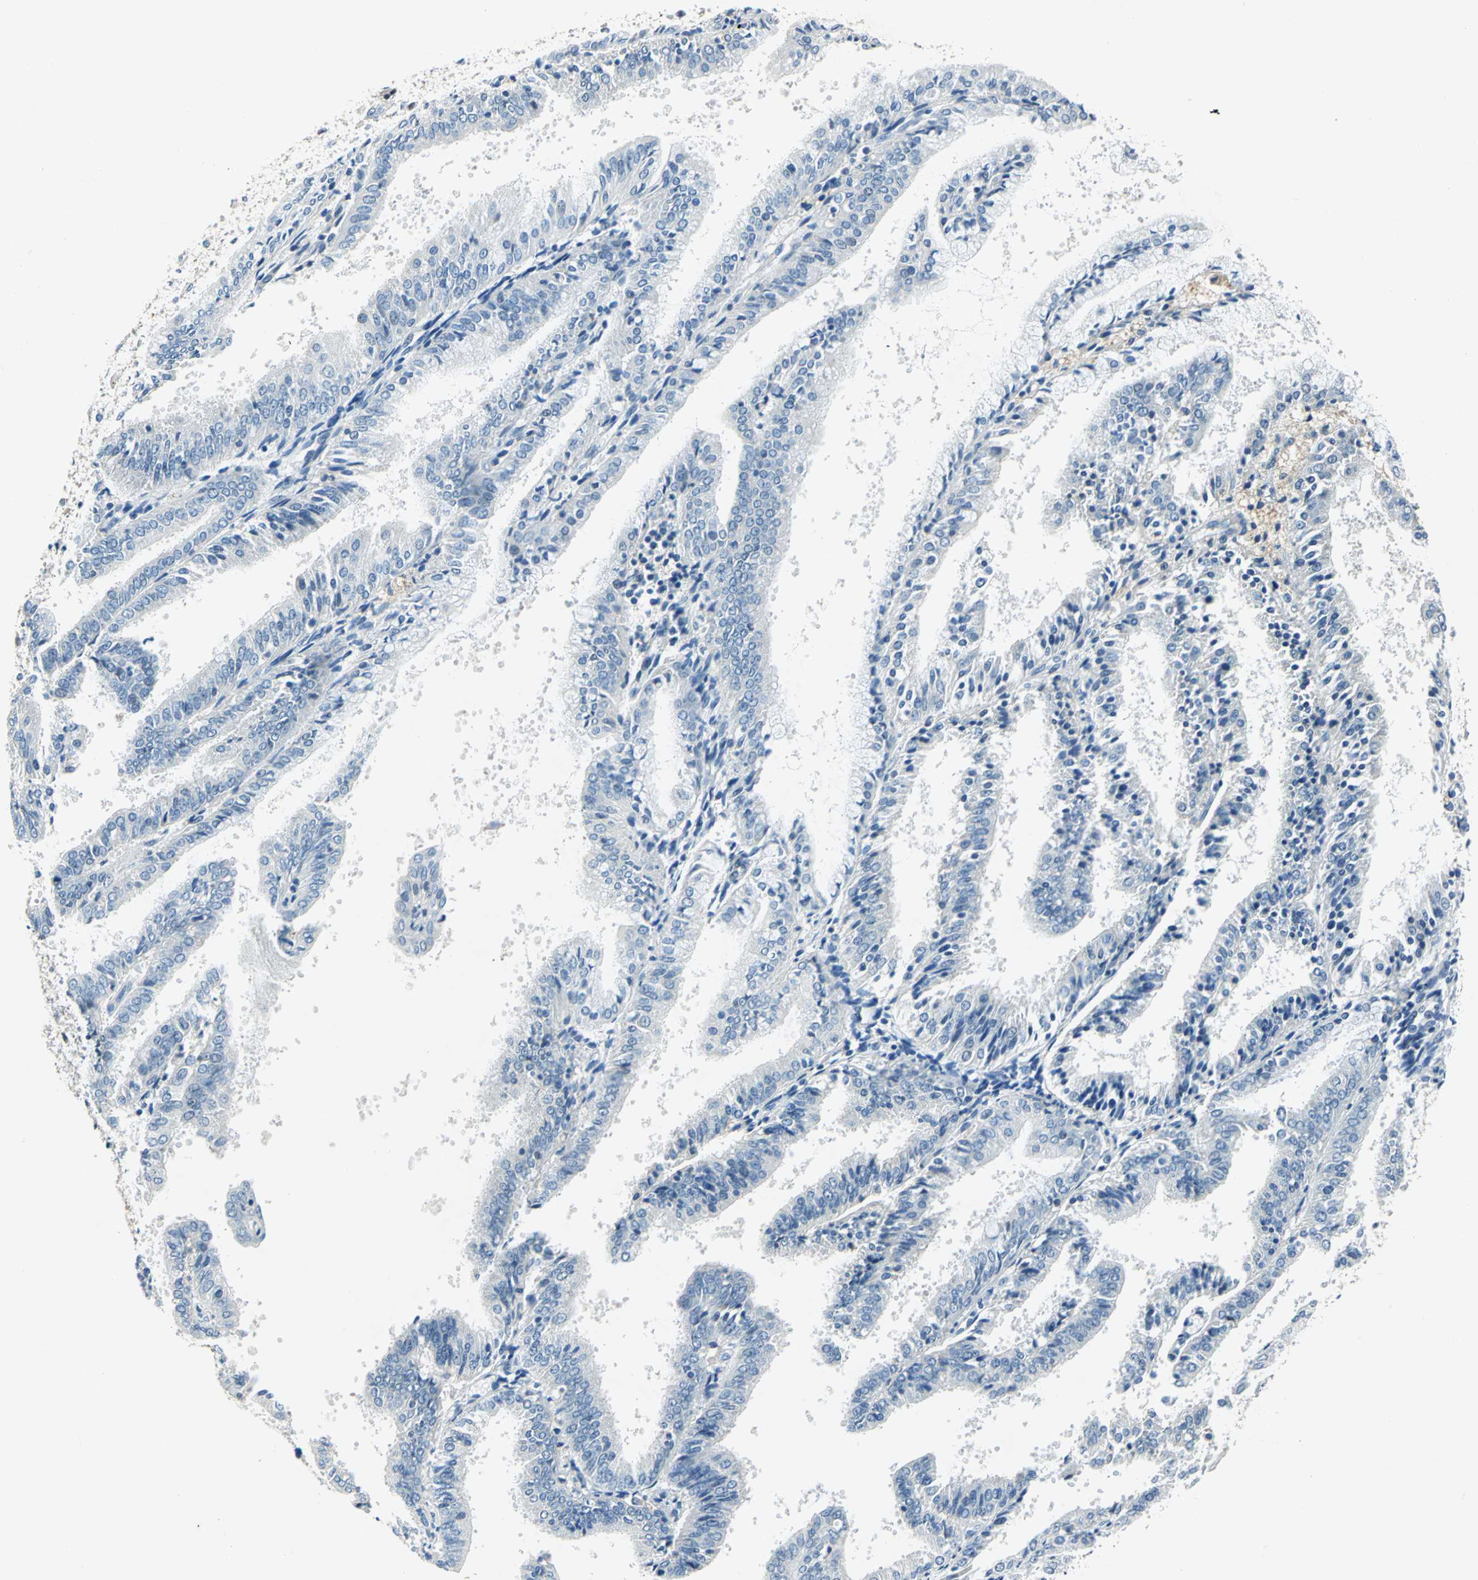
{"staining": {"intensity": "negative", "quantity": "none", "location": "none"}, "tissue": "endometrial cancer", "cell_type": "Tumor cells", "image_type": "cancer", "snomed": [{"axis": "morphology", "description": "Adenocarcinoma, NOS"}, {"axis": "topography", "description": "Endometrium"}], "caption": "A micrograph of adenocarcinoma (endometrial) stained for a protein reveals no brown staining in tumor cells. (DAB immunohistochemistry, high magnification).", "gene": "RAD17", "patient": {"sex": "female", "age": 63}}